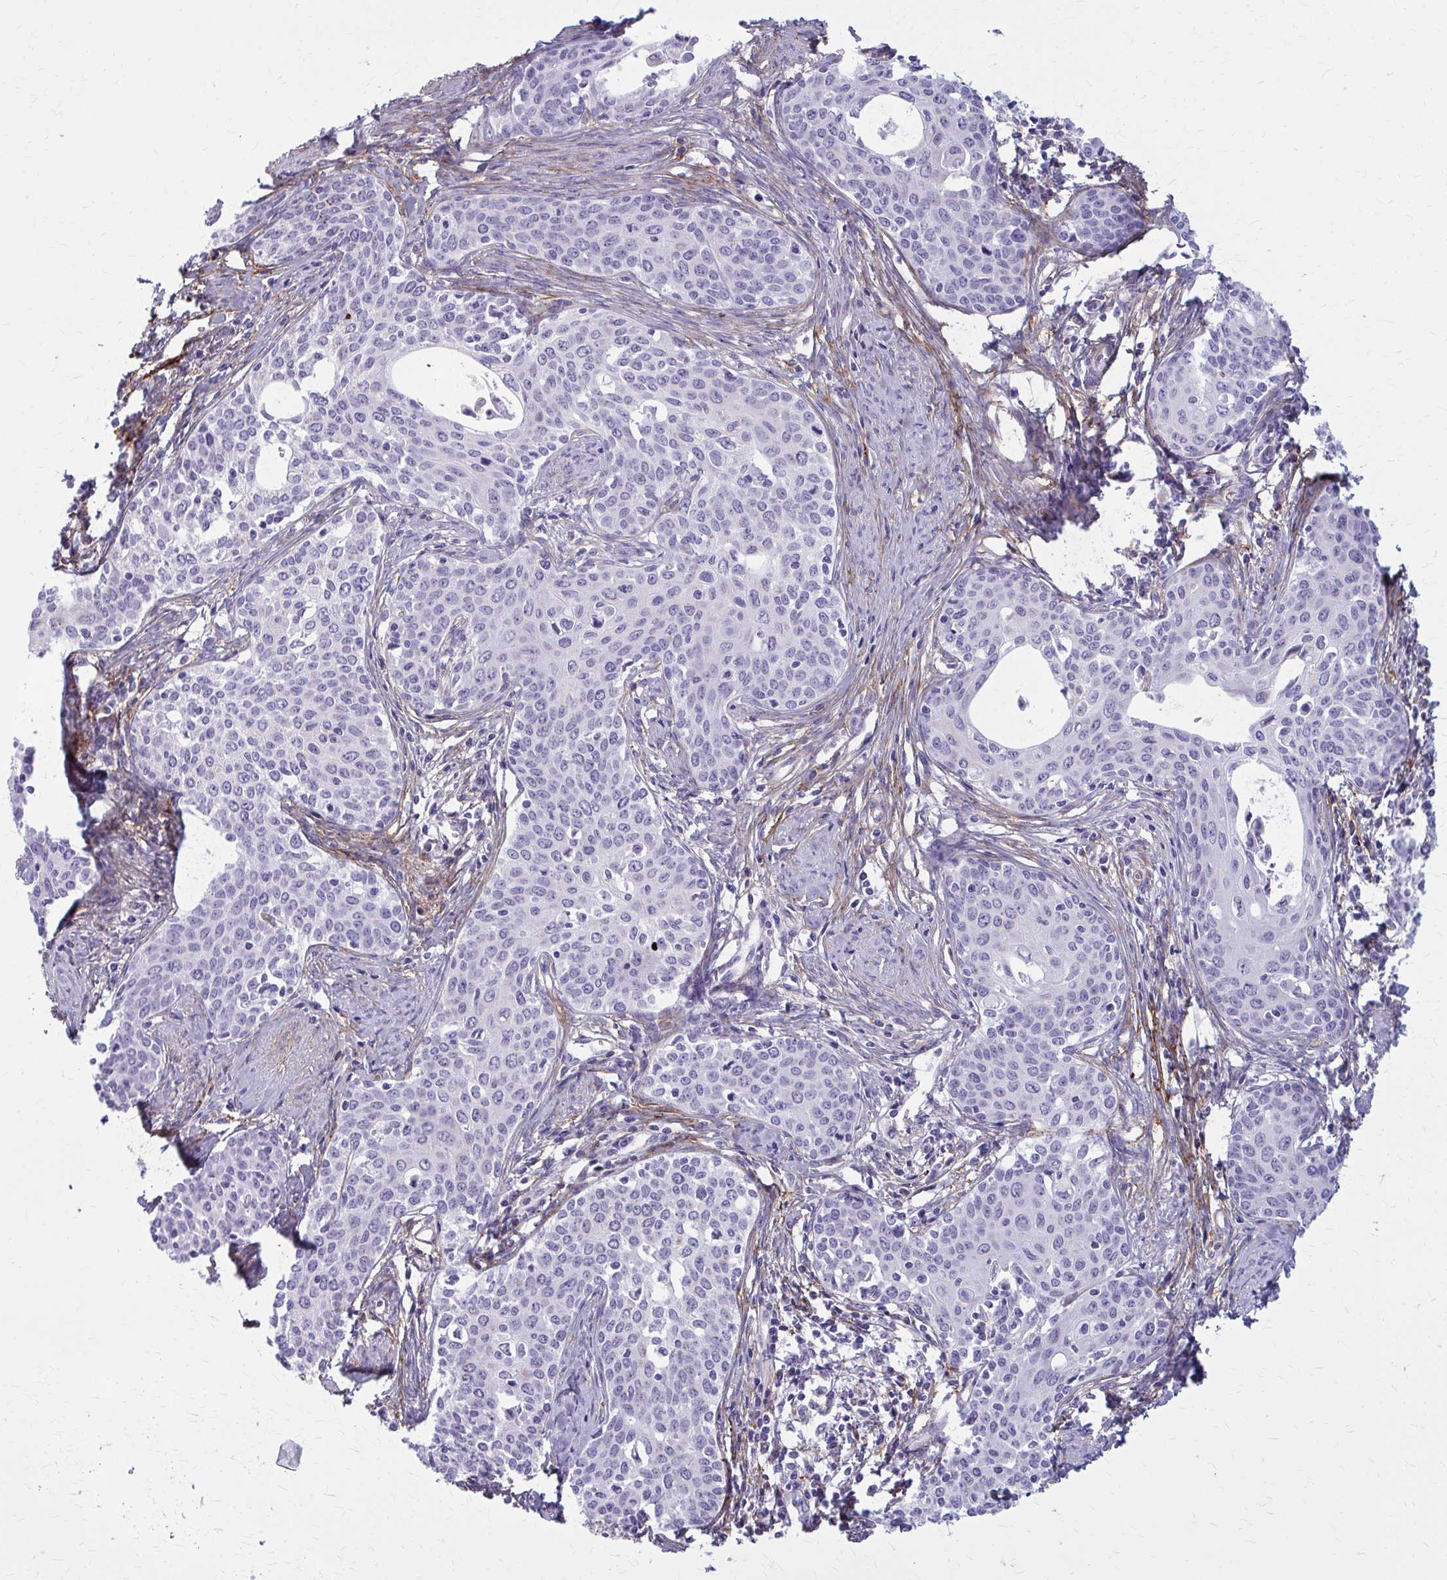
{"staining": {"intensity": "negative", "quantity": "none", "location": "none"}, "tissue": "cervical cancer", "cell_type": "Tumor cells", "image_type": "cancer", "snomed": [{"axis": "morphology", "description": "Squamous cell carcinoma, NOS"}, {"axis": "morphology", "description": "Adenocarcinoma, NOS"}, {"axis": "topography", "description": "Cervix"}], "caption": "Tumor cells are negative for brown protein staining in cervical adenocarcinoma.", "gene": "AKAP12", "patient": {"sex": "female", "age": 52}}